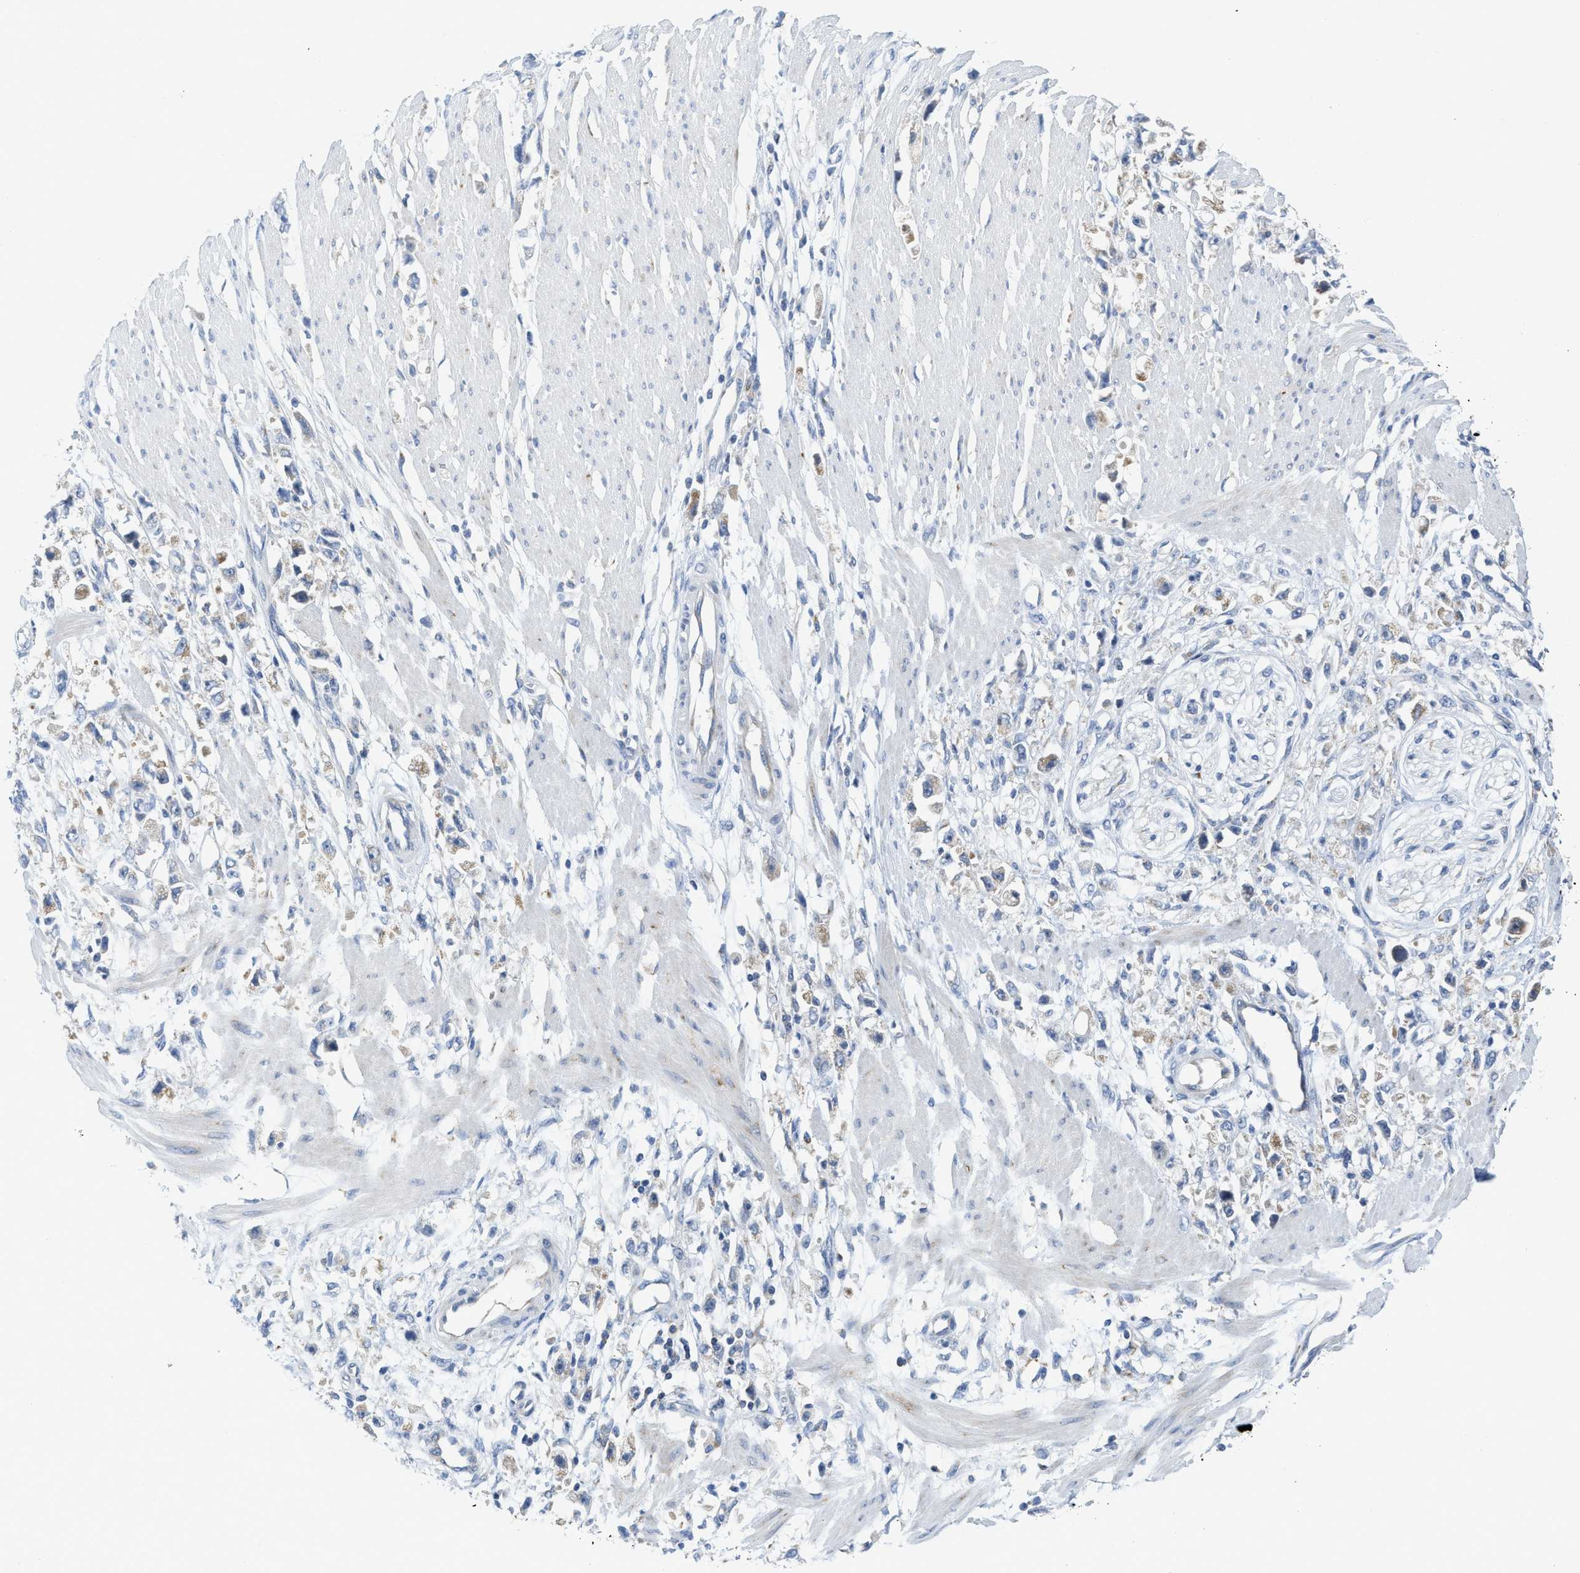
{"staining": {"intensity": "weak", "quantity": "<25%", "location": "cytoplasmic/membranous"}, "tissue": "stomach cancer", "cell_type": "Tumor cells", "image_type": "cancer", "snomed": [{"axis": "morphology", "description": "Adenocarcinoma, NOS"}, {"axis": "topography", "description": "Stomach"}], "caption": "A histopathology image of human adenocarcinoma (stomach) is negative for staining in tumor cells. Brightfield microscopy of IHC stained with DAB (3,3'-diaminobenzidine) (brown) and hematoxylin (blue), captured at high magnification.", "gene": "GATD3", "patient": {"sex": "female", "age": 59}}